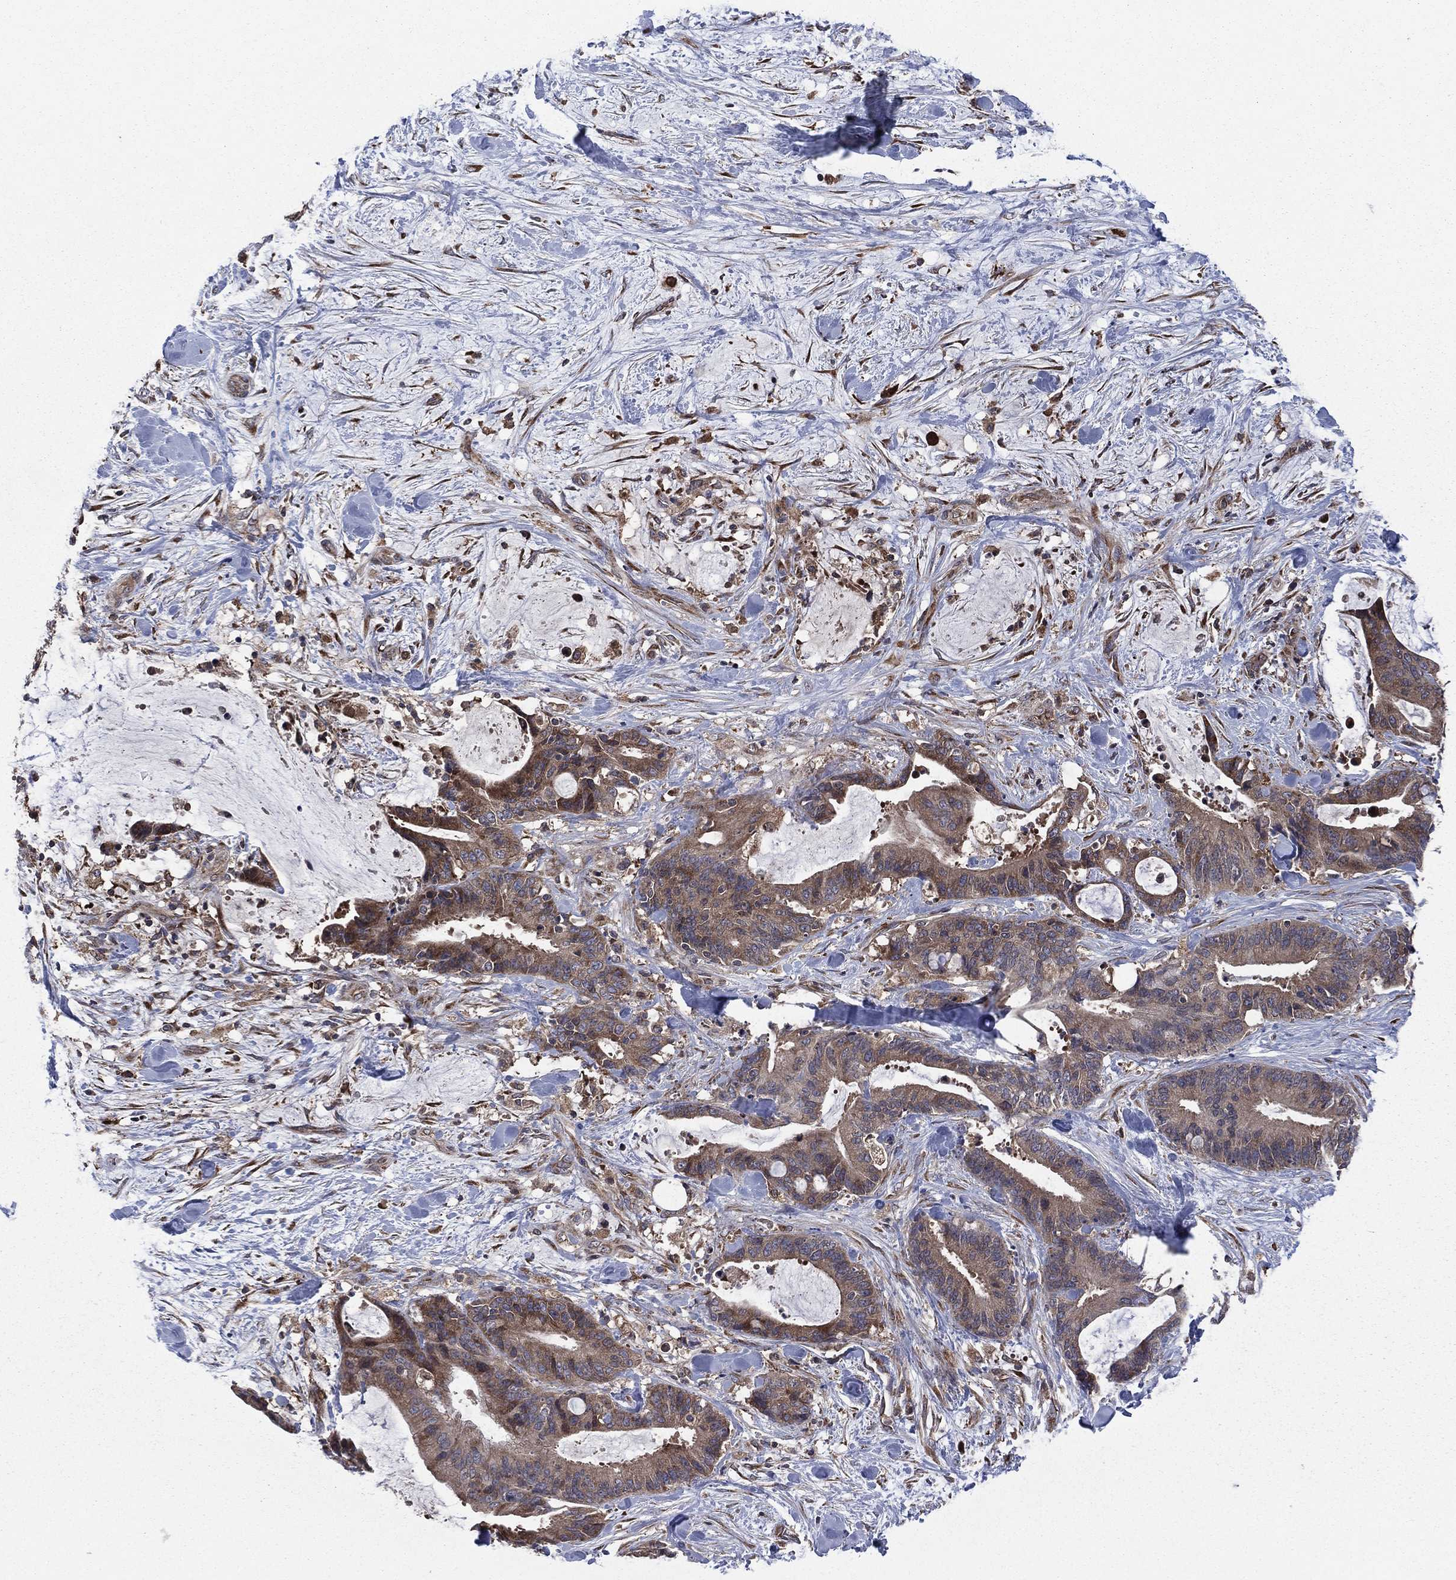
{"staining": {"intensity": "moderate", "quantity": ">75%", "location": "cytoplasmic/membranous"}, "tissue": "liver cancer", "cell_type": "Tumor cells", "image_type": "cancer", "snomed": [{"axis": "morphology", "description": "Cholangiocarcinoma"}, {"axis": "topography", "description": "Liver"}], "caption": "A medium amount of moderate cytoplasmic/membranous expression is appreciated in about >75% of tumor cells in liver cholangiocarcinoma tissue.", "gene": "C2orf76", "patient": {"sex": "female", "age": 73}}